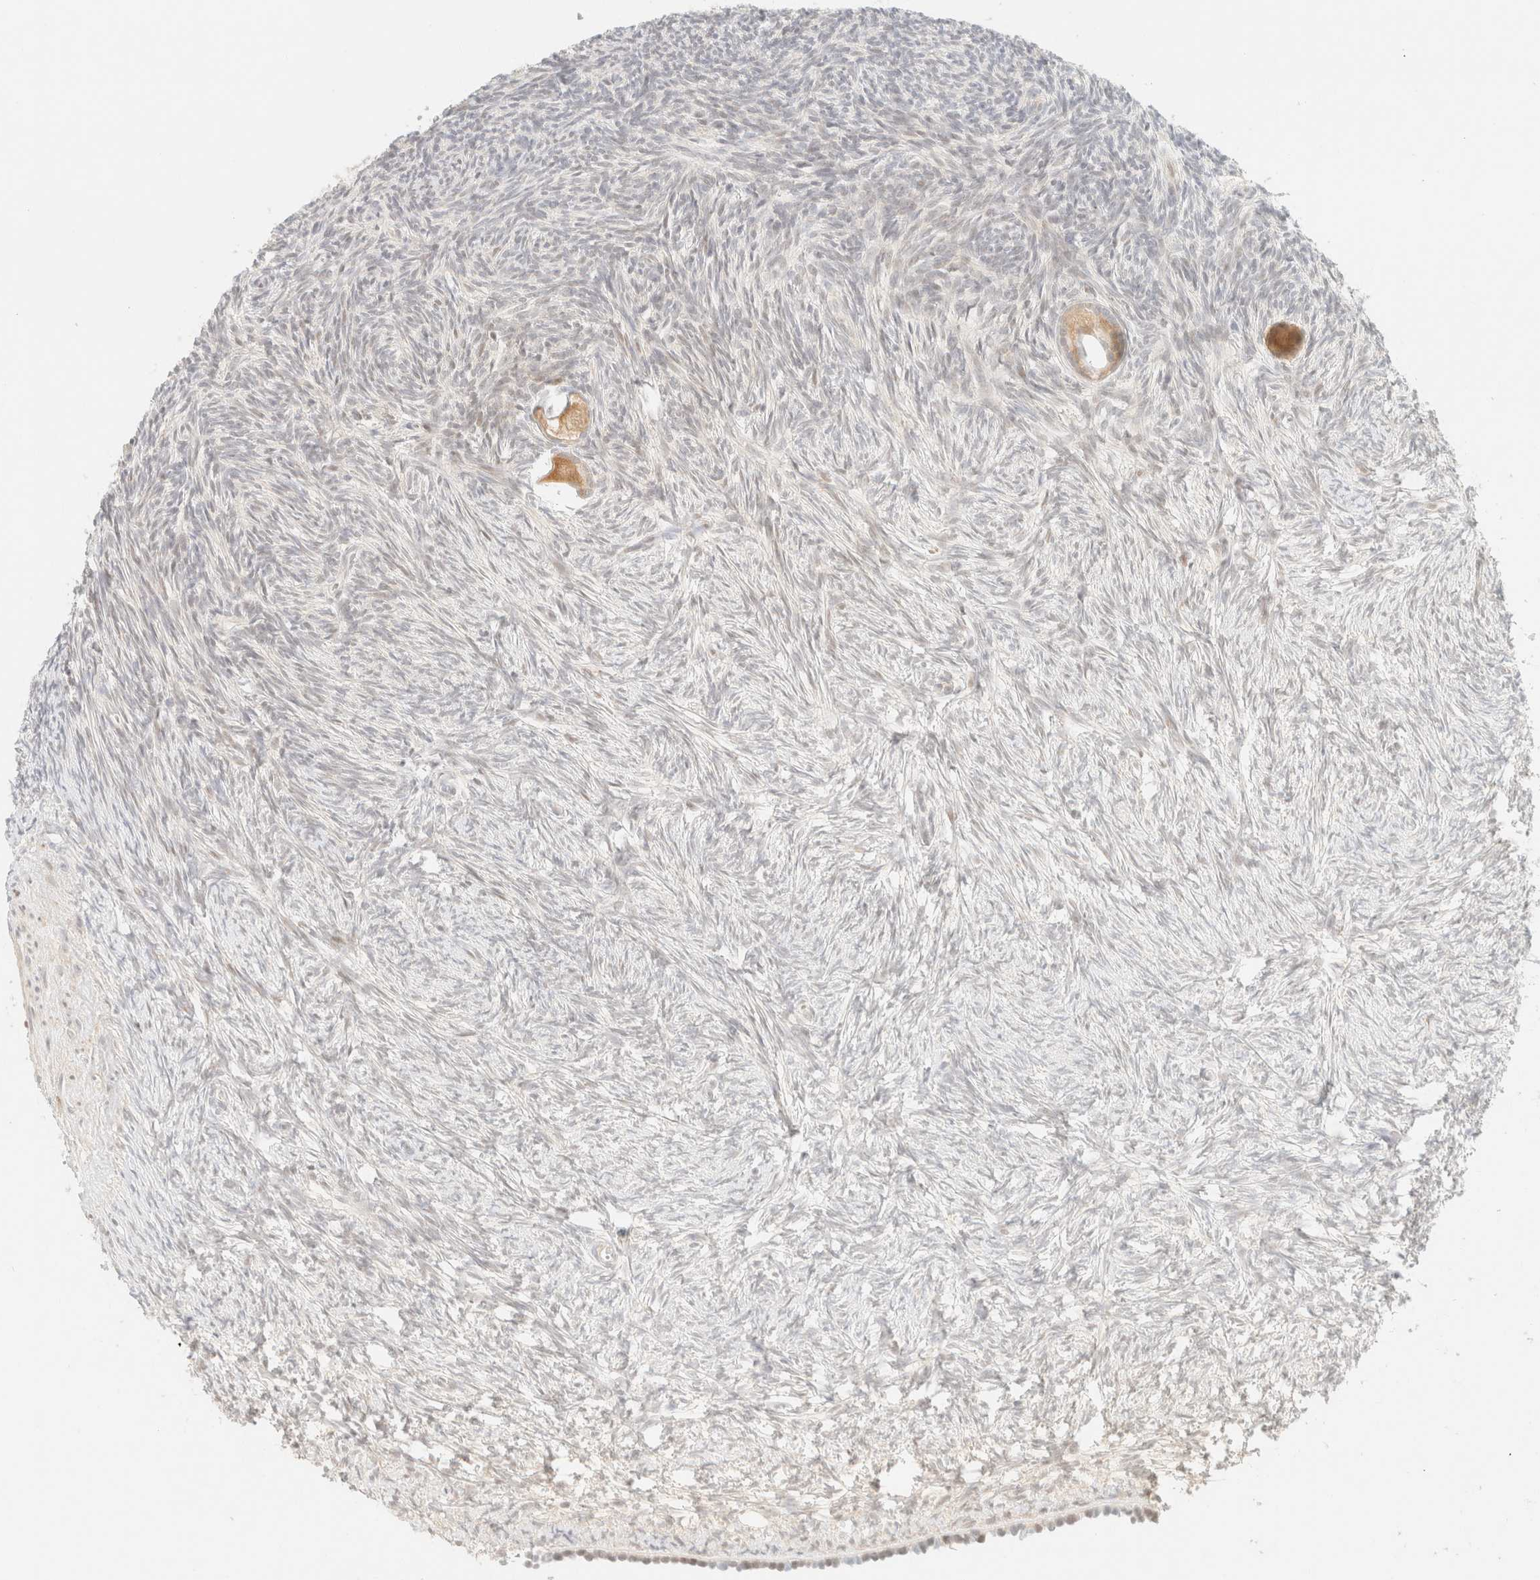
{"staining": {"intensity": "moderate", "quantity": ">75%", "location": "cytoplasmic/membranous"}, "tissue": "ovary", "cell_type": "Follicle cells", "image_type": "normal", "snomed": [{"axis": "morphology", "description": "Normal tissue, NOS"}, {"axis": "topography", "description": "Ovary"}], "caption": "Moderate cytoplasmic/membranous expression is appreciated in approximately >75% of follicle cells in normal ovary.", "gene": "TSR1", "patient": {"sex": "female", "age": 34}}